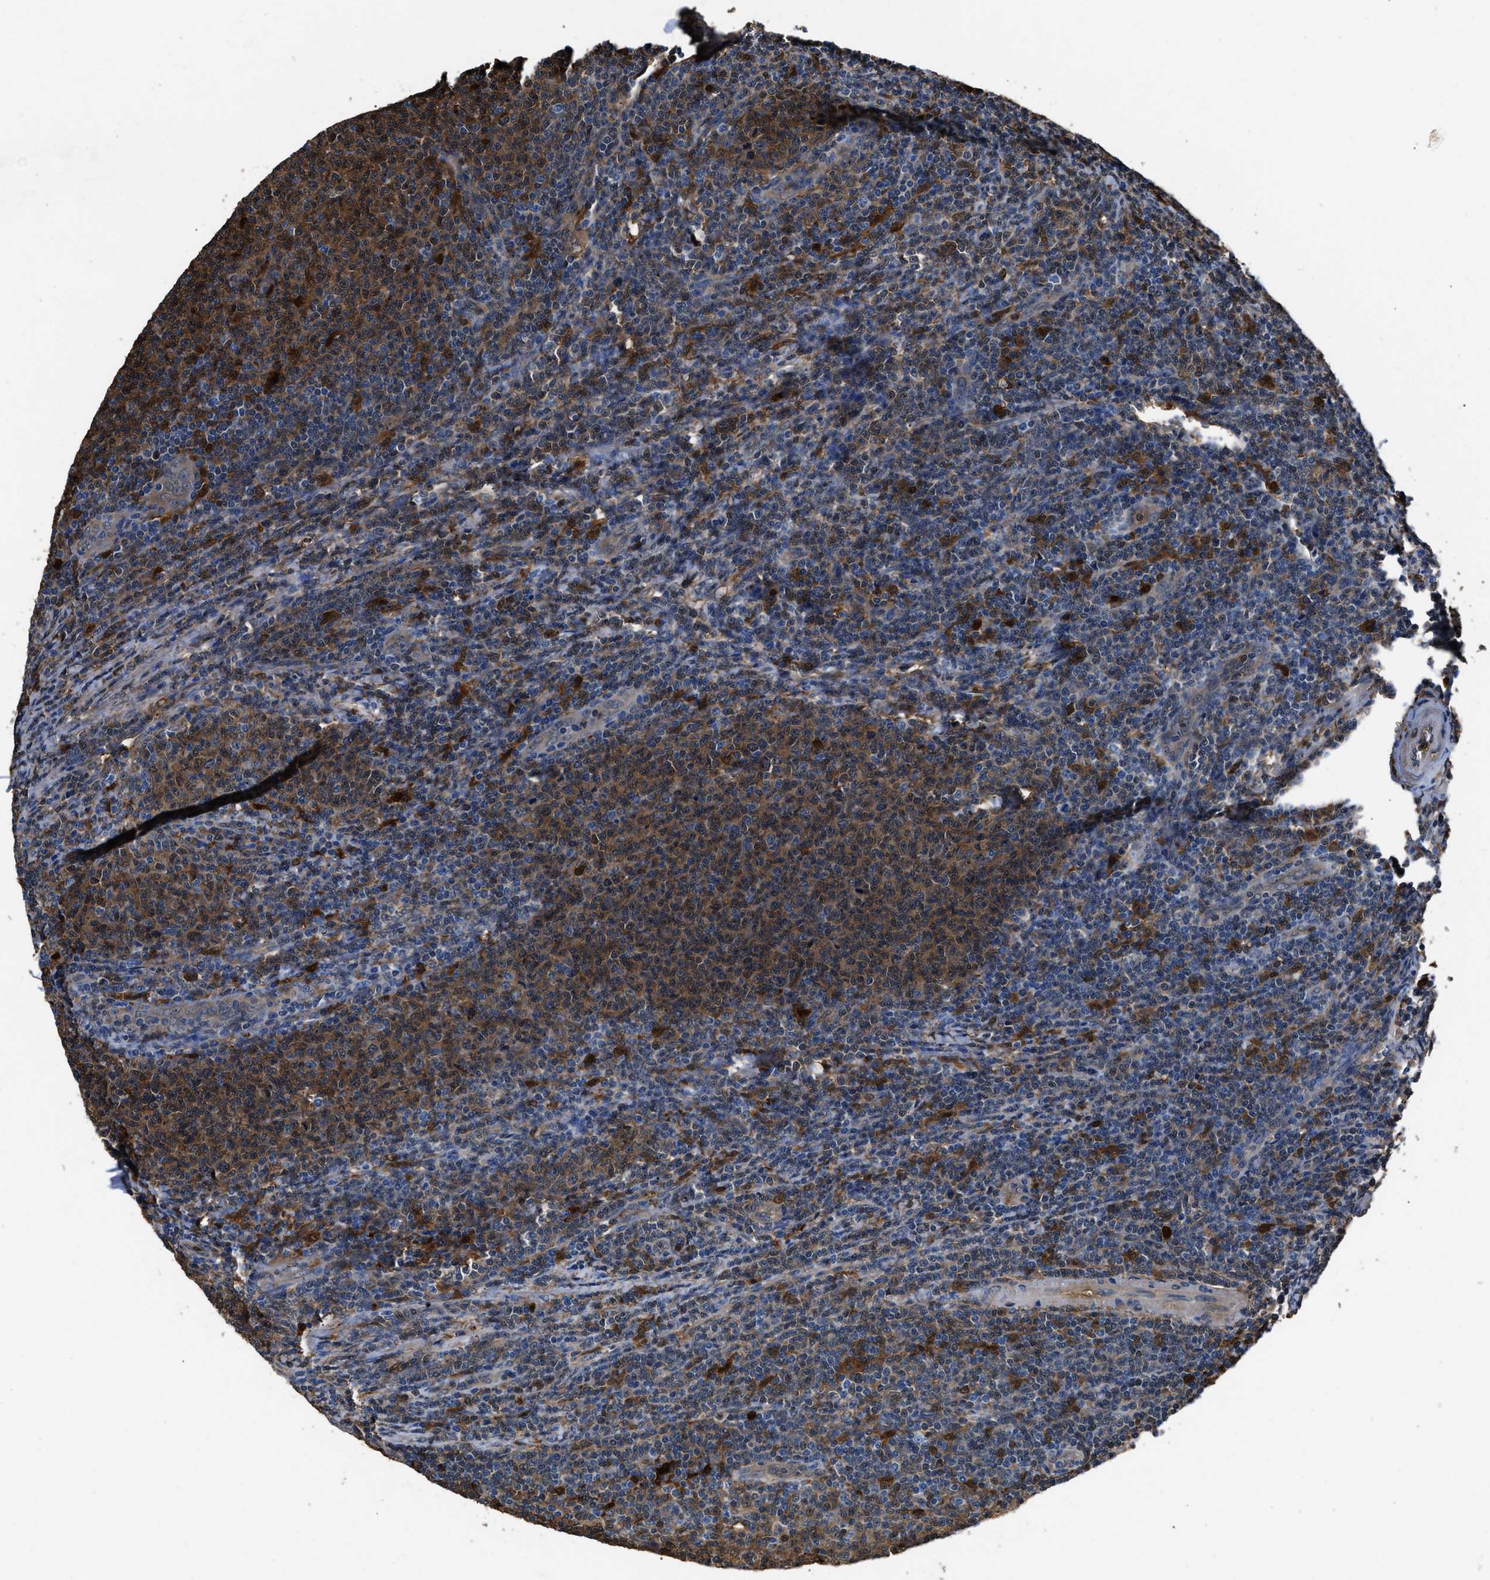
{"staining": {"intensity": "moderate", "quantity": ">75%", "location": "cytoplasmic/membranous"}, "tissue": "lymphoma", "cell_type": "Tumor cells", "image_type": "cancer", "snomed": [{"axis": "morphology", "description": "Malignant lymphoma, non-Hodgkin's type, Low grade"}, {"axis": "topography", "description": "Lymph node"}], "caption": "This histopathology image displays immunohistochemistry (IHC) staining of low-grade malignant lymphoma, non-Hodgkin's type, with medium moderate cytoplasmic/membranous positivity in about >75% of tumor cells.", "gene": "GSTP1", "patient": {"sex": "male", "age": 66}}